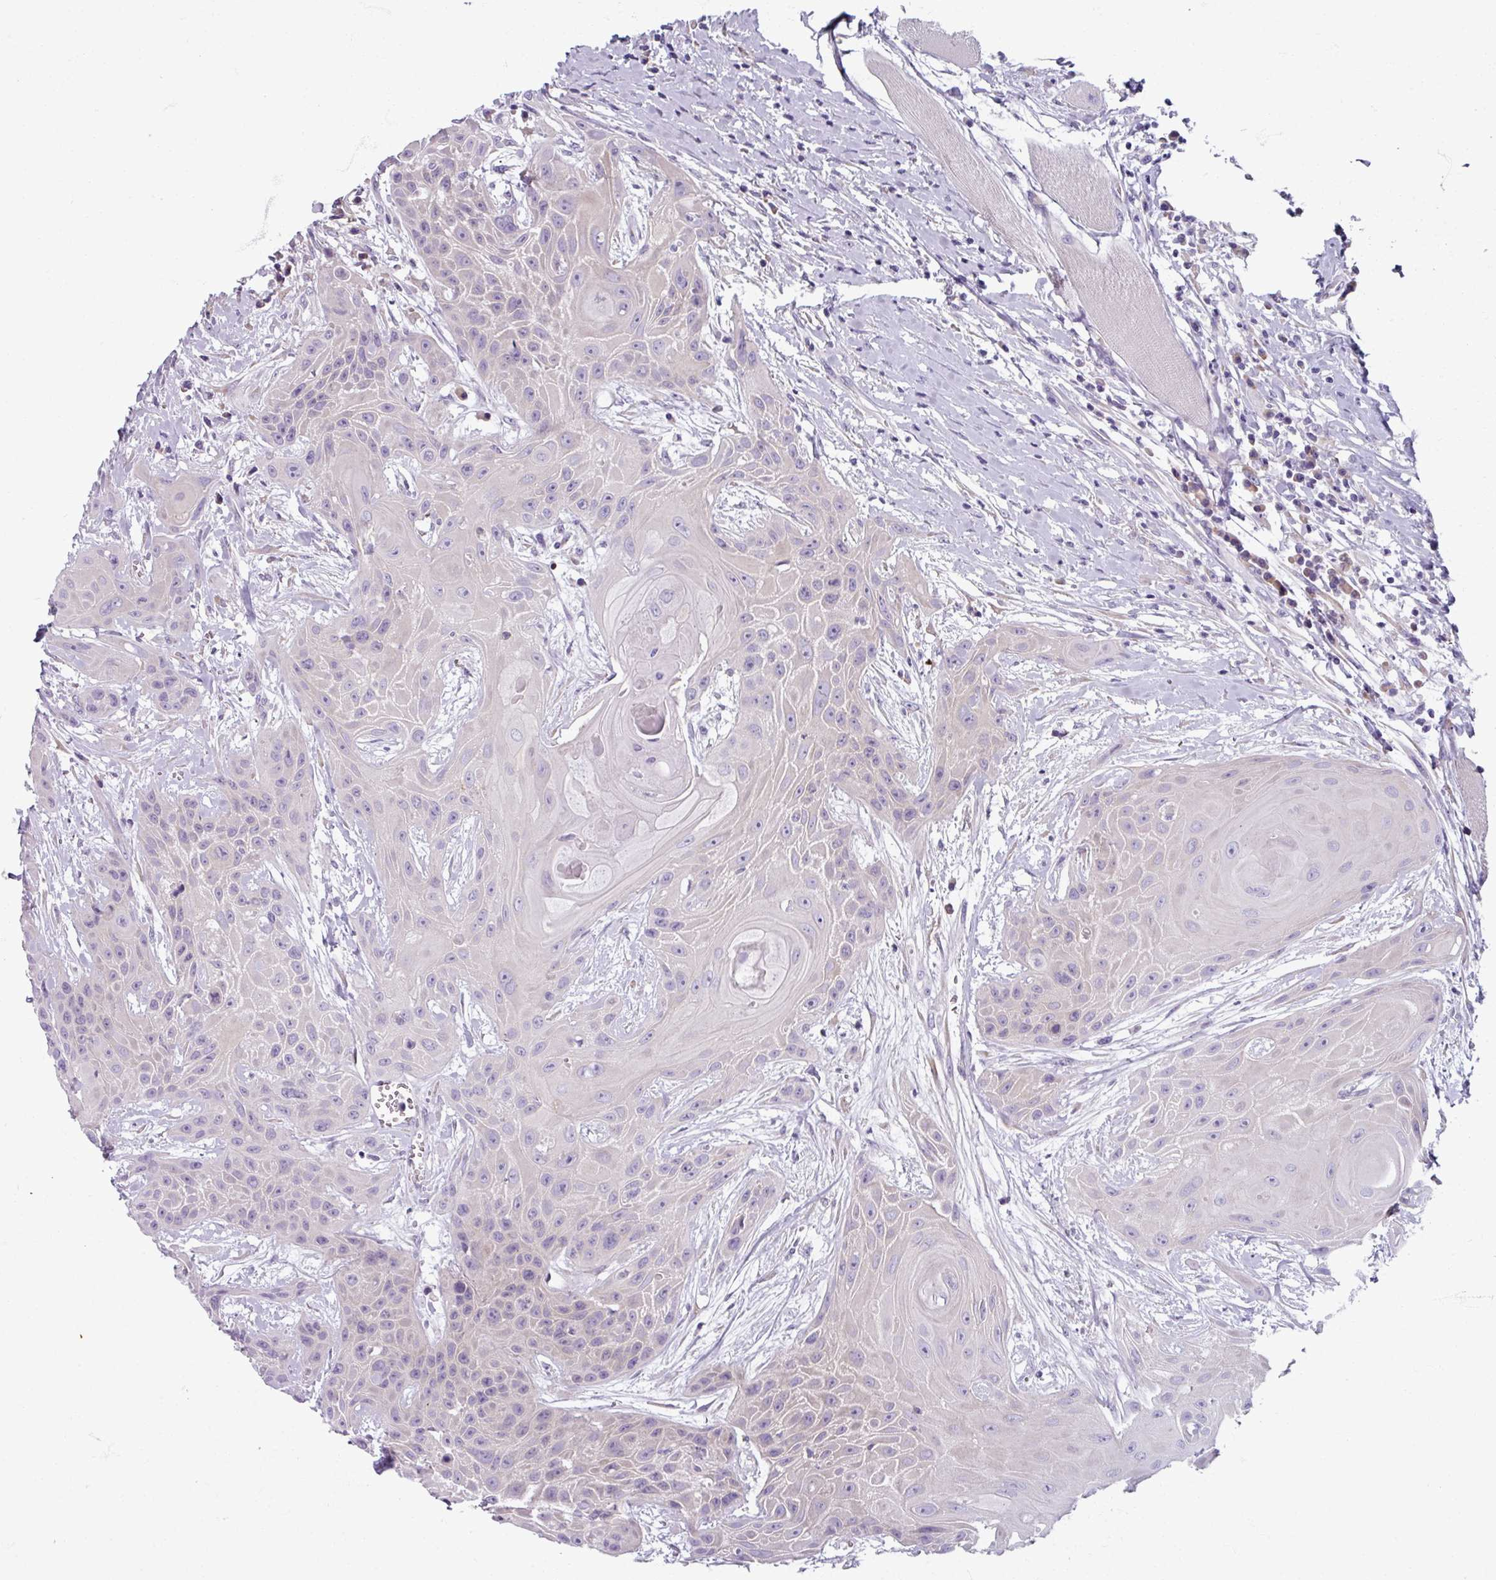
{"staining": {"intensity": "negative", "quantity": "none", "location": "none"}, "tissue": "head and neck cancer", "cell_type": "Tumor cells", "image_type": "cancer", "snomed": [{"axis": "morphology", "description": "Squamous cell carcinoma, NOS"}, {"axis": "topography", "description": "Head-Neck"}], "caption": "Head and neck cancer (squamous cell carcinoma) stained for a protein using immunohistochemistry (IHC) exhibits no positivity tumor cells.", "gene": "SMIM11", "patient": {"sex": "female", "age": 73}}